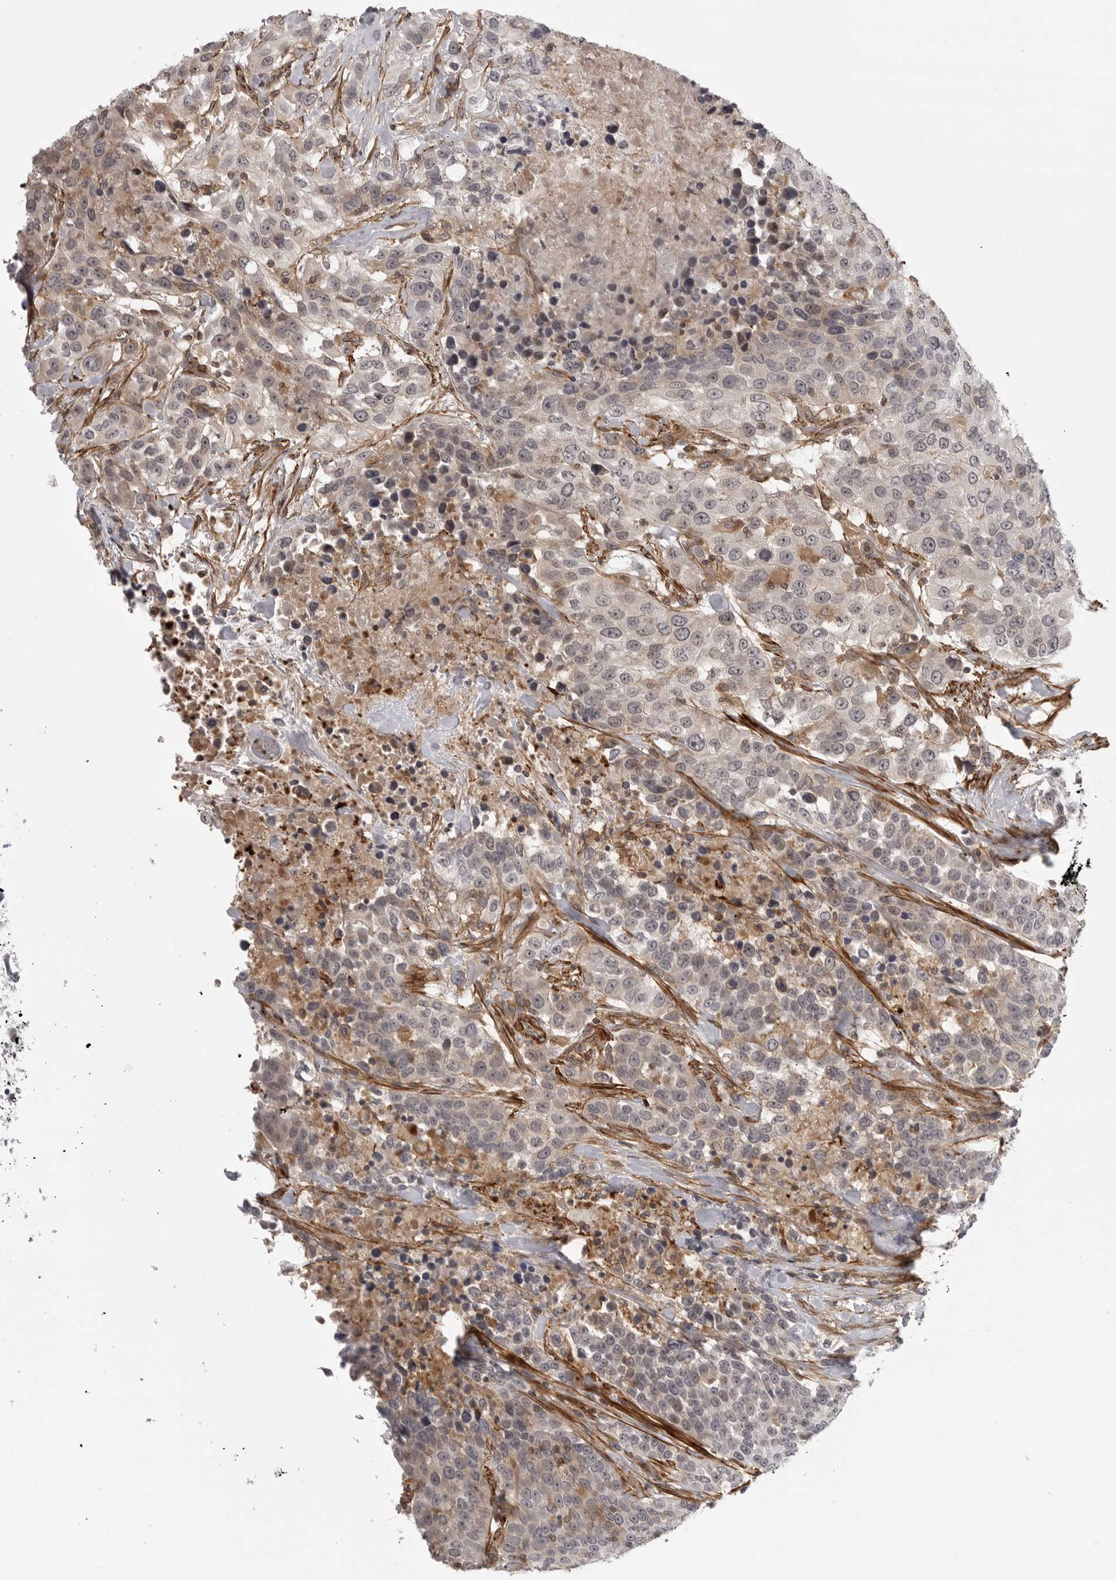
{"staining": {"intensity": "negative", "quantity": "none", "location": "none"}, "tissue": "urothelial cancer", "cell_type": "Tumor cells", "image_type": "cancer", "snomed": [{"axis": "morphology", "description": "Urothelial carcinoma, High grade"}, {"axis": "topography", "description": "Urinary bladder"}], "caption": "Urothelial carcinoma (high-grade) stained for a protein using immunohistochemistry (IHC) demonstrates no positivity tumor cells.", "gene": "TUT4", "patient": {"sex": "female", "age": 80}}